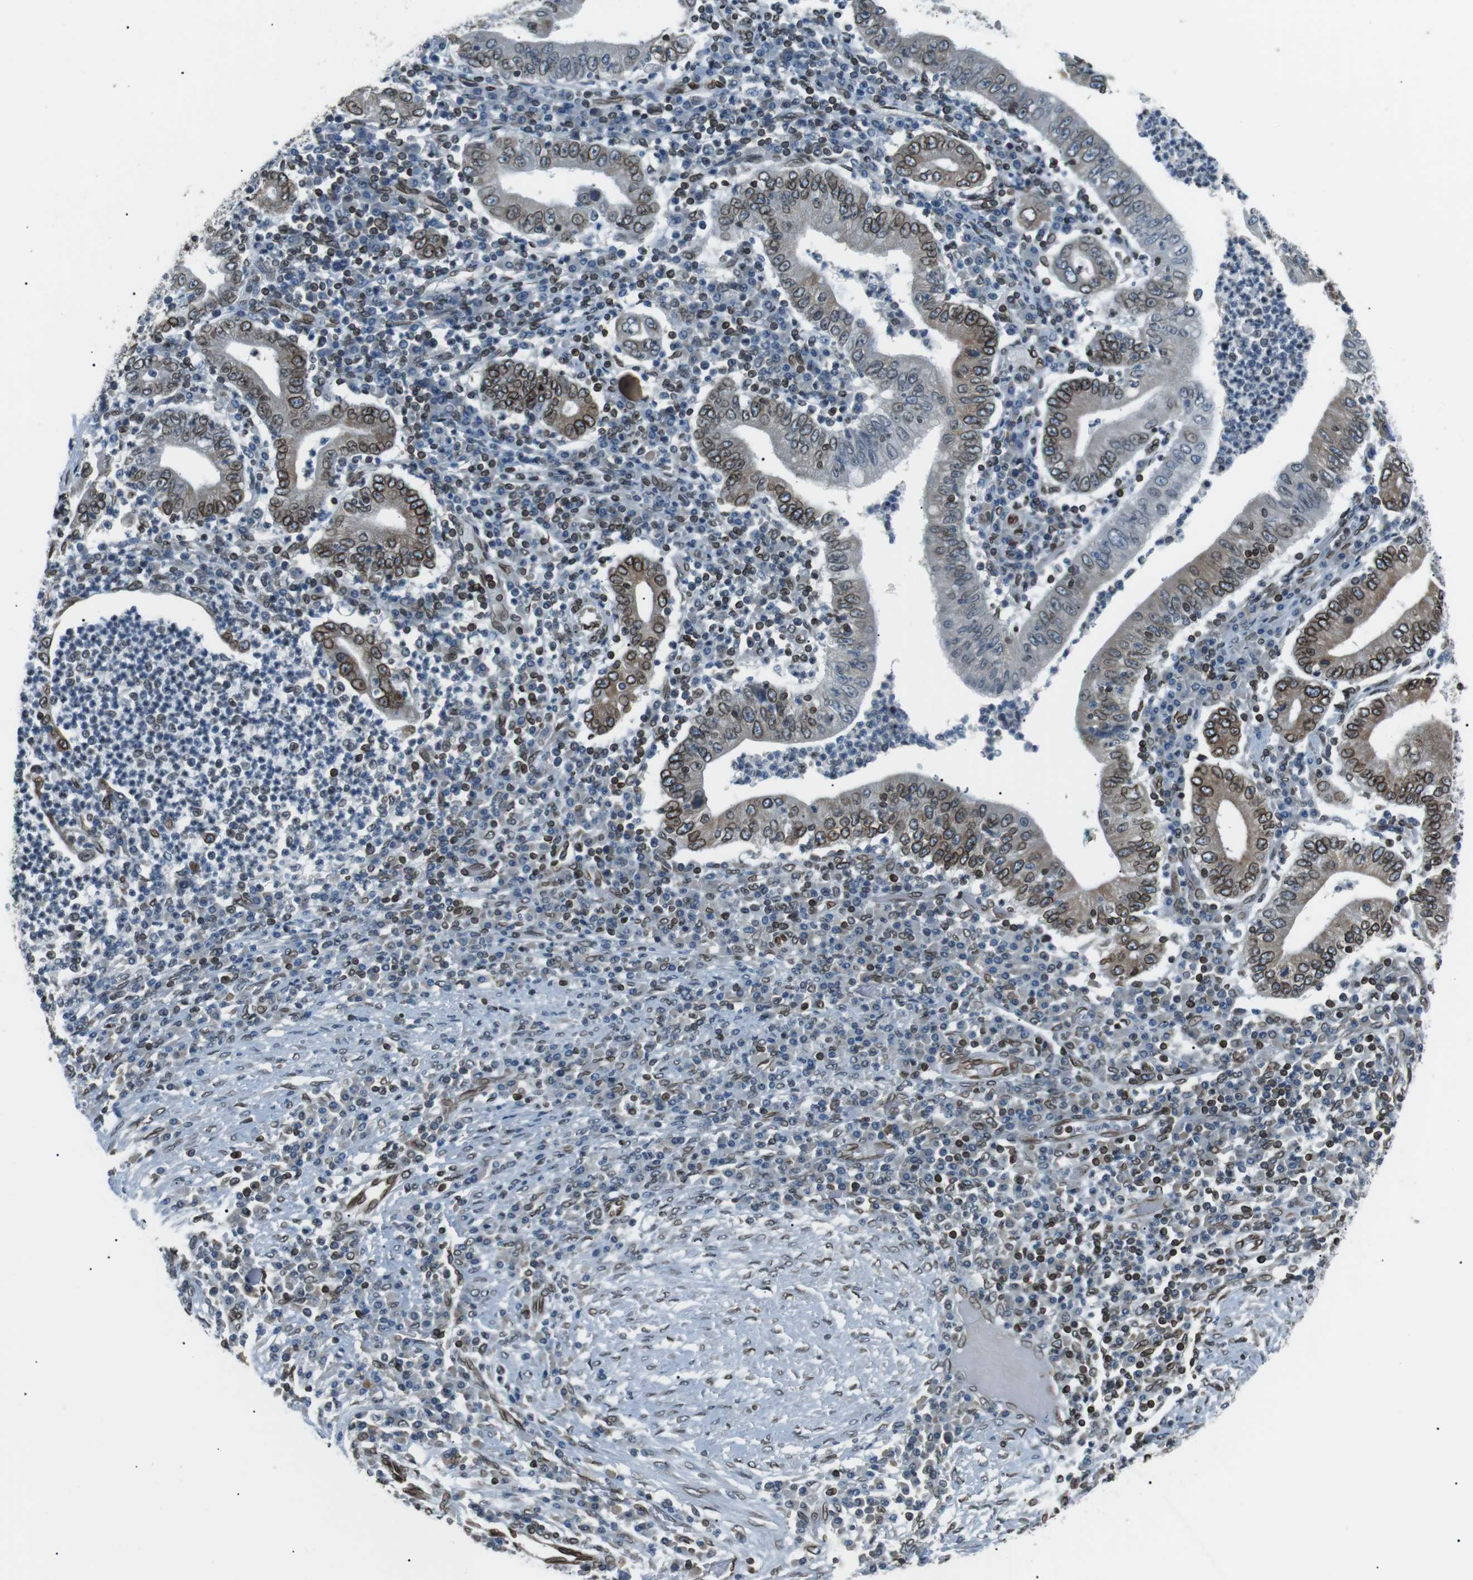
{"staining": {"intensity": "moderate", "quantity": ">75%", "location": "cytoplasmic/membranous,nuclear"}, "tissue": "stomach cancer", "cell_type": "Tumor cells", "image_type": "cancer", "snomed": [{"axis": "morphology", "description": "Normal tissue, NOS"}, {"axis": "morphology", "description": "Adenocarcinoma, NOS"}, {"axis": "topography", "description": "Esophagus"}, {"axis": "topography", "description": "Stomach, upper"}, {"axis": "topography", "description": "Peripheral nerve tissue"}], "caption": "Immunohistochemistry (IHC) (DAB (3,3'-diaminobenzidine)) staining of human adenocarcinoma (stomach) demonstrates moderate cytoplasmic/membranous and nuclear protein staining in approximately >75% of tumor cells. (Brightfield microscopy of DAB IHC at high magnification).", "gene": "TMX4", "patient": {"sex": "male", "age": 62}}